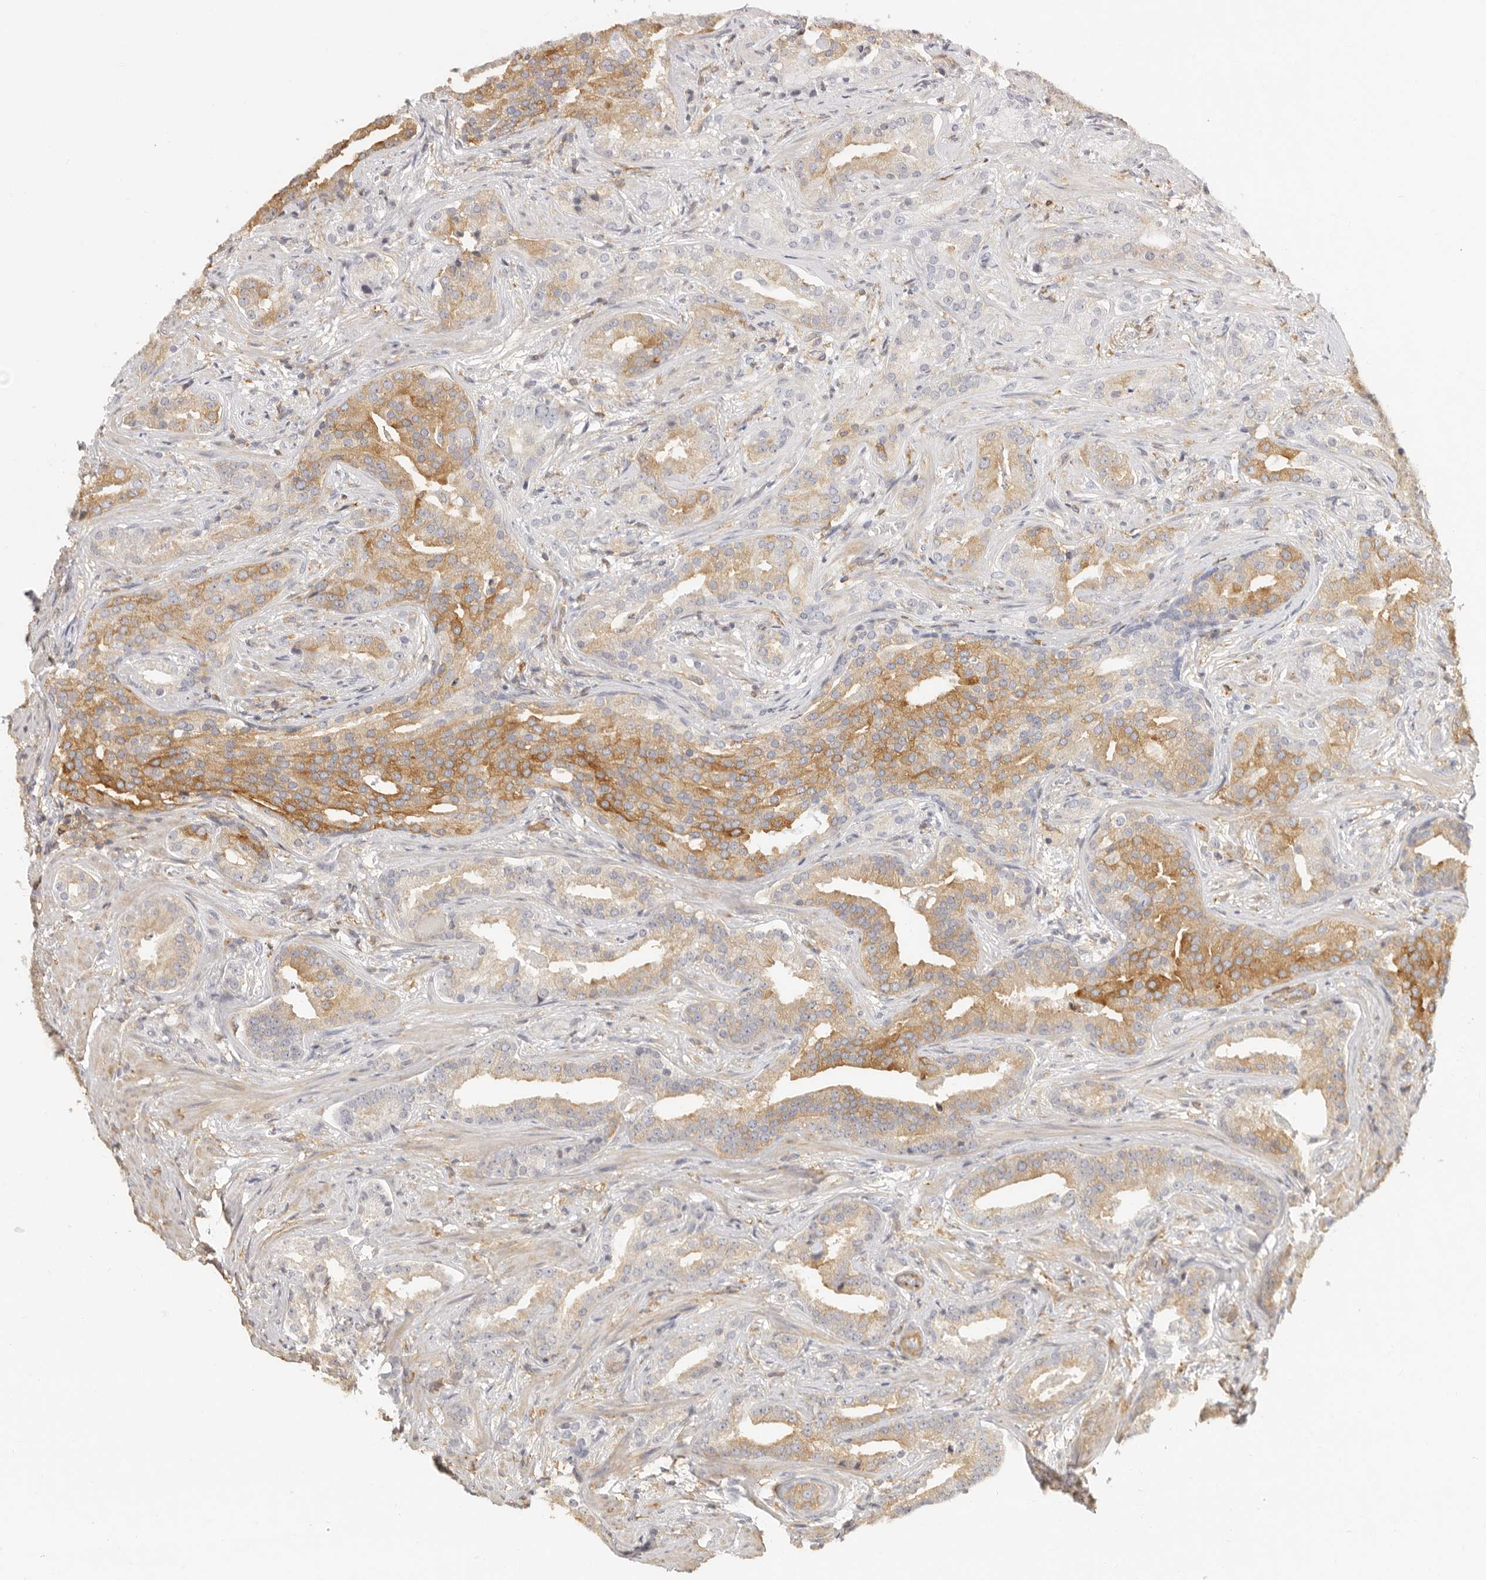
{"staining": {"intensity": "moderate", "quantity": "25%-75%", "location": "cytoplasmic/membranous"}, "tissue": "prostate cancer", "cell_type": "Tumor cells", "image_type": "cancer", "snomed": [{"axis": "morphology", "description": "Adenocarcinoma, Low grade"}, {"axis": "topography", "description": "Prostate"}], "caption": "Protein analysis of adenocarcinoma (low-grade) (prostate) tissue demonstrates moderate cytoplasmic/membranous staining in approximately 25%-75% of tumor cells.", "gene": "NIBAN1", "patient": {"sex": "male", "age": 67}}